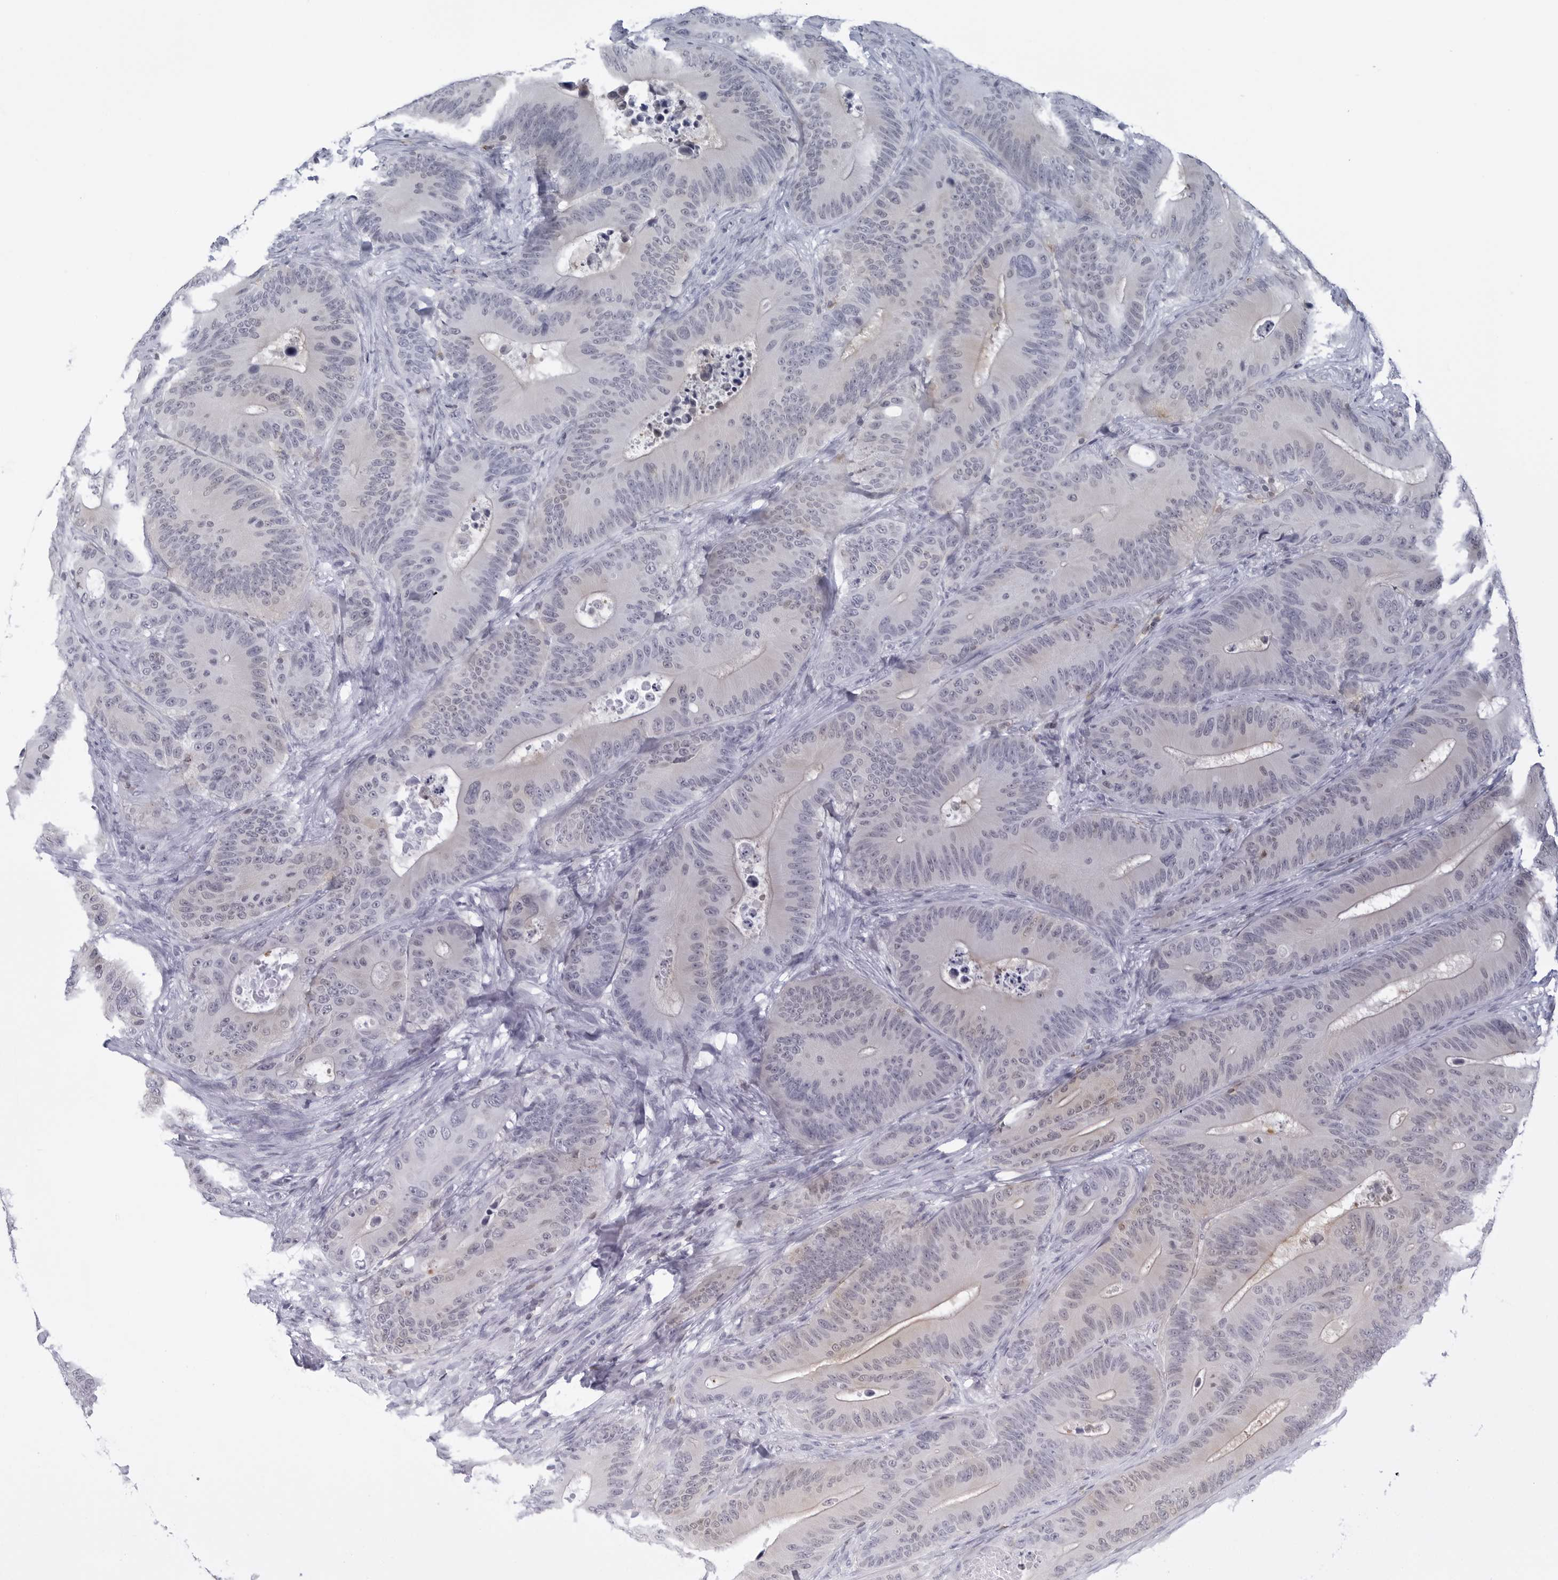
{"staining": {"intensity": "negative", "quantity": "none", "location": "none"}, "tissue": "colorectal cancer", "cell_type": "Tumor cells", "image_type": "cancer", "snomed": [{"axis": "morphology", "description": "Adenocarcinoma, NOS"}, {"axis": "topography", "description": "Colon"}], "caption": "DAB (3,3'-diaminobenzidine) immunohistochemical staining of human adenocarcinoma (colorectal) reveals no significant expression in tumor cells. (IHC, brightfield microscopy, high magnification).", "gene": "SLC9A3R1", "patient": {"sex": "male", "age": 83}}